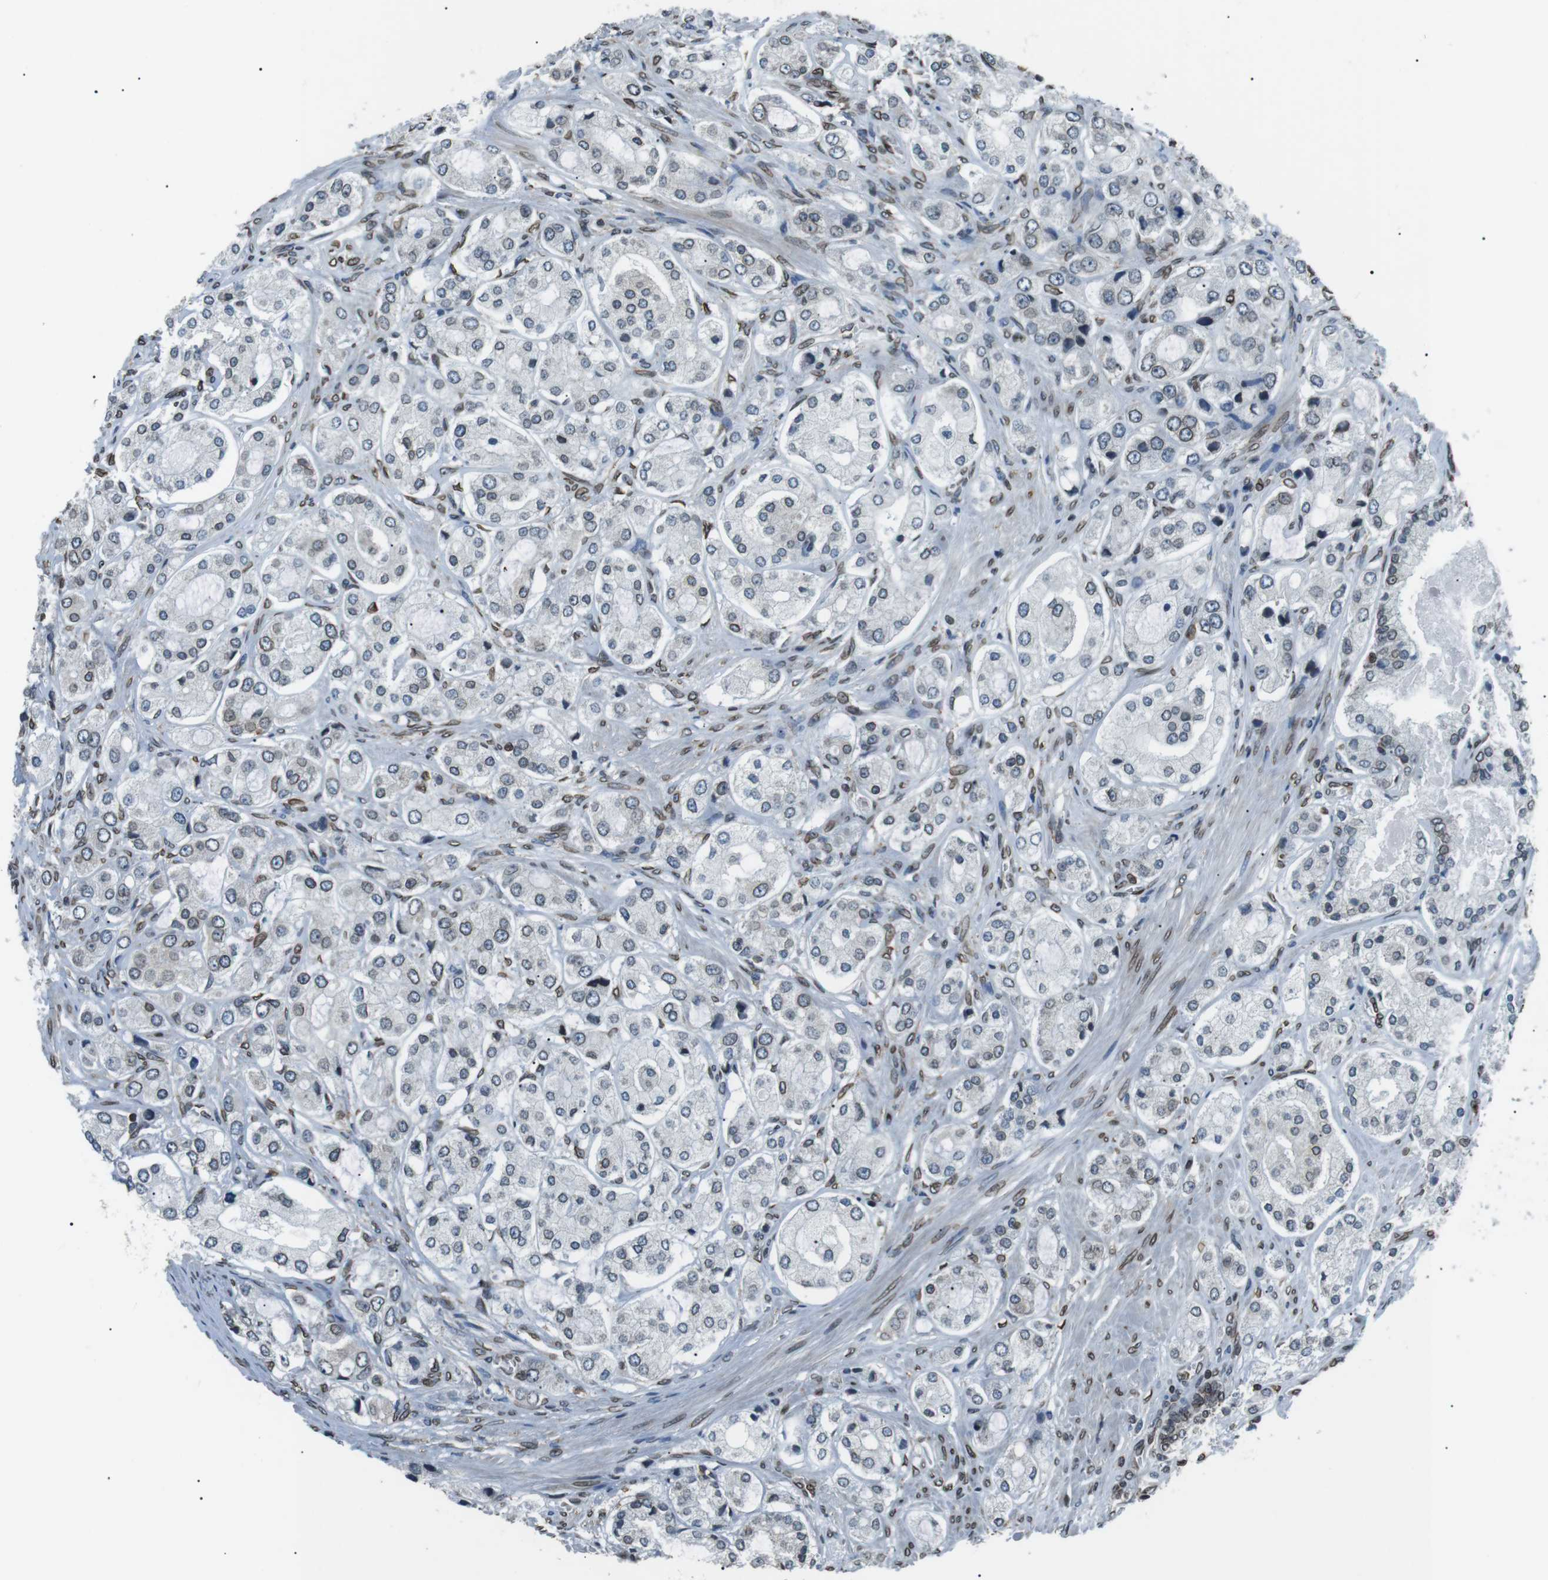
{"staining": {"intensity": "moderate", "quantity": "25%-75%", "location": "cytoplasmic/membranous,nuclear"}, "tissue": "prostate cancer", "cell_type": "Tumor cells", "image_type": "cancer", "snomed": [{"axis": "morphology", "description": "Adenocarcinoma, High grade"}, {"axis": "topography", "description": "Prostate"}], "caption": "Immunohistochemical staining of prostate cancer (adenocarcinoma (high-grade)) shows medium levels of moderate cytoplasmic/membranous and nuclear positivity in approximately 25%-75% of tumor cells.", "gene": "TMX4", "patient": {"sex": "male", "age": 65}}